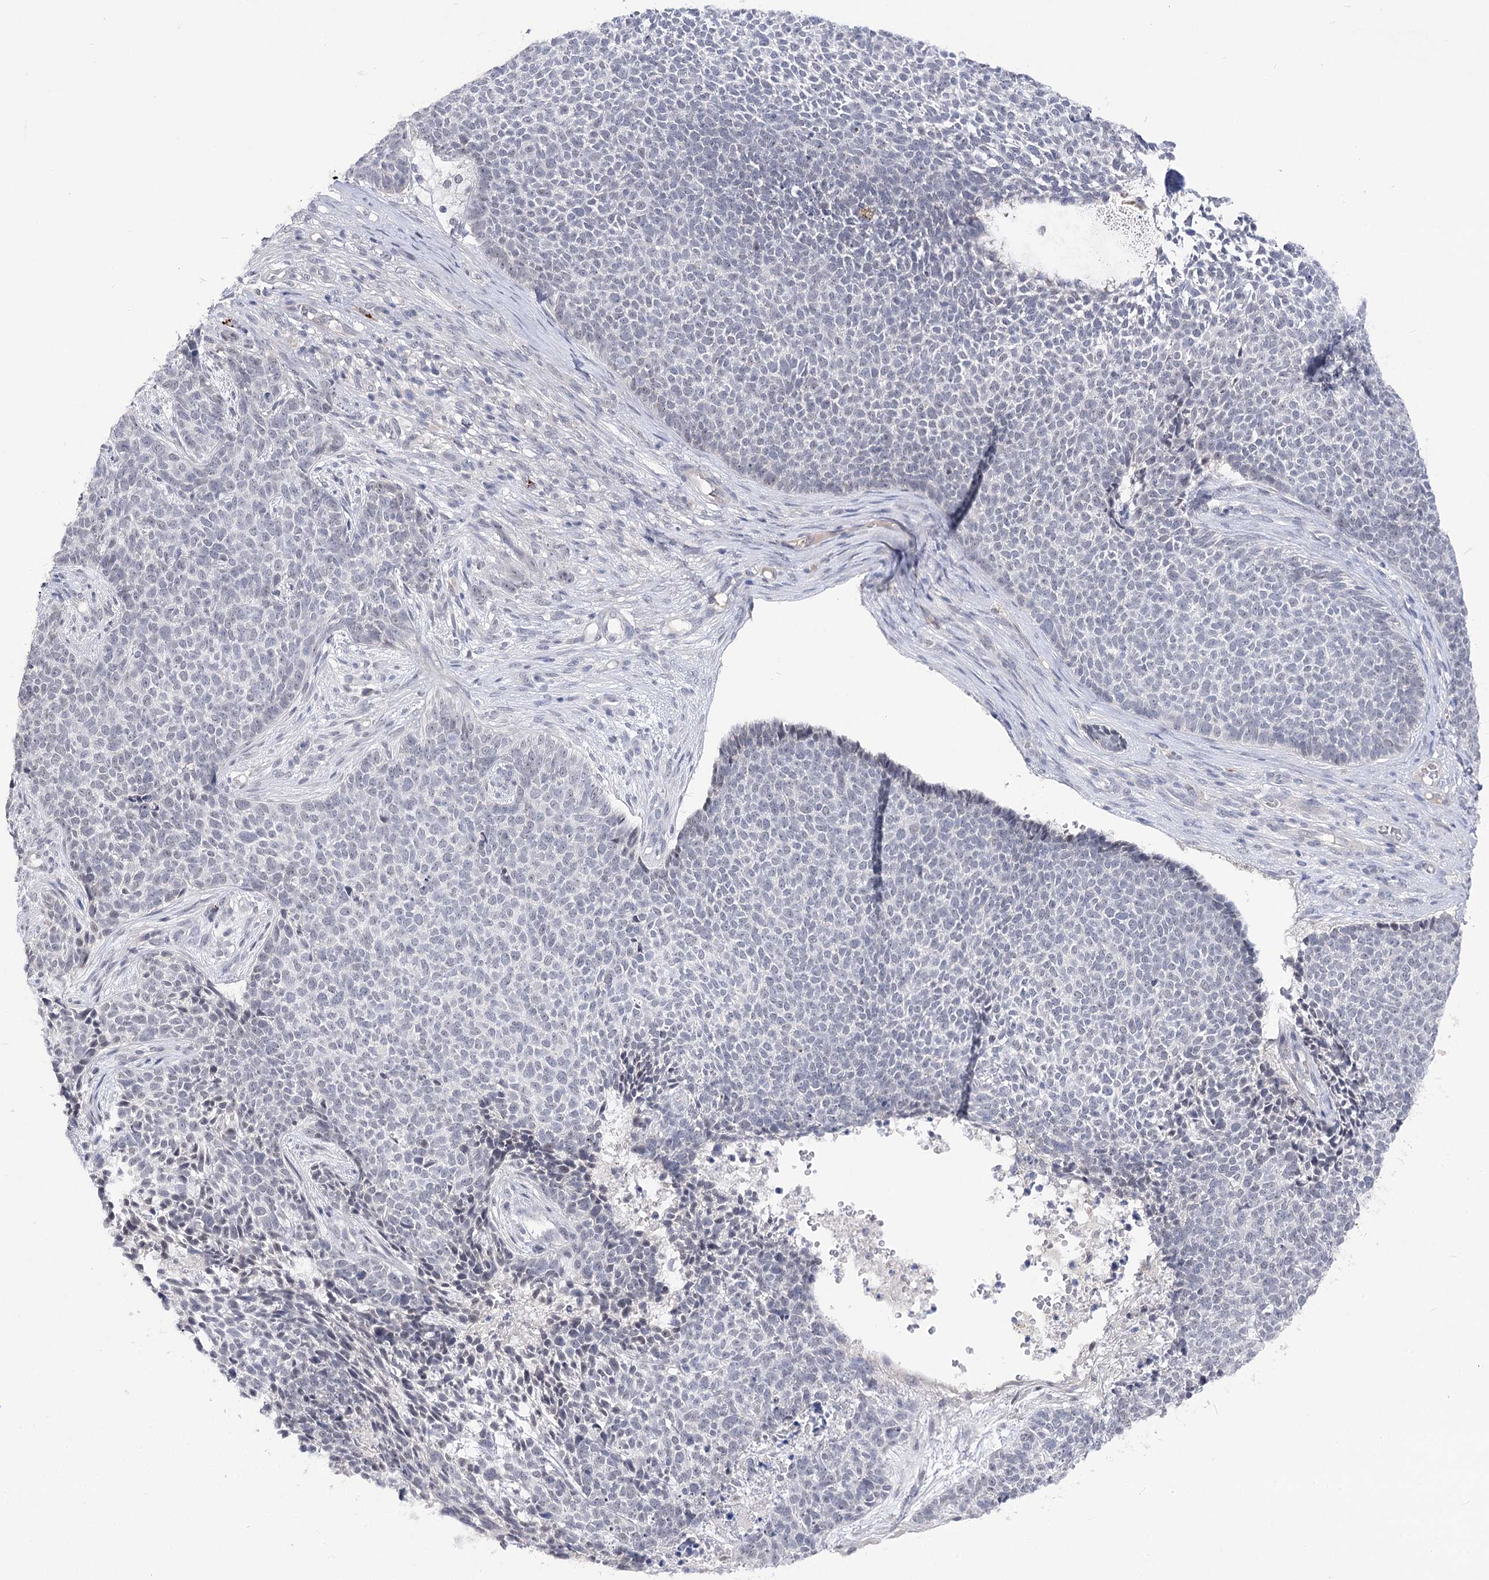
{"staining": {"intensity": "negative", "quantity": "none", "location": "none"}, "tissue": "skin cancer", "cell_type": "Tumor cells", "image_type": "cancer", "snomed": [{"axis": "morphology", "description": "Basal cell carcinoma"}, {"axis": "topography", "description": "Skin"}], "caption": "Human skin cancer (basal cell carcinoma) stained for a protein using immunohistochemistry (IHC) shows no staining in tumor cells.", "gene": "ATP10B", "patient": {"sex": "female", "age": 84}}